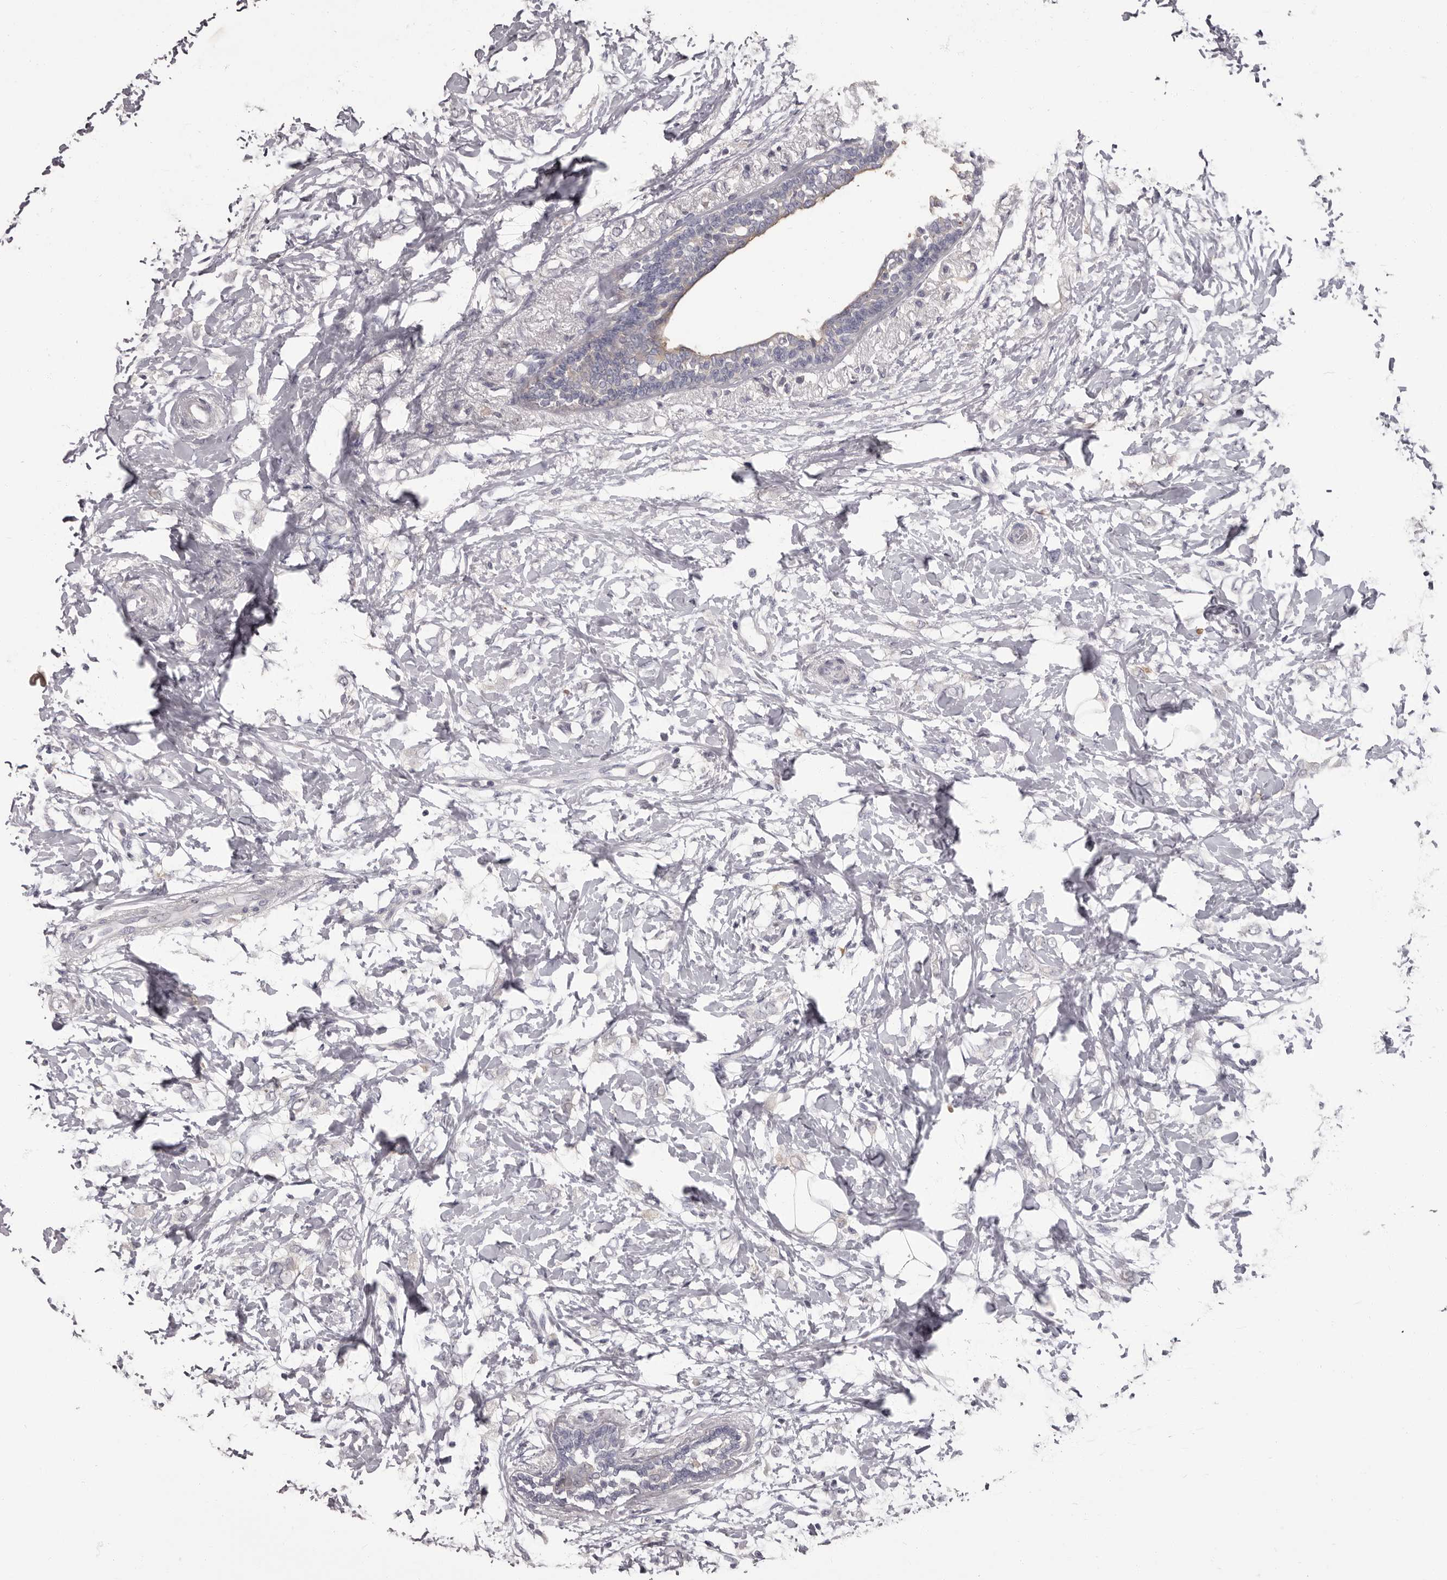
{"staining": {"intensity": "negative", "quantity": "none", "location": "none"}, "tissue": "breast cancer", "cell_type": "Tumor cells", "image_type": "cancer", "snomed": [{"axis": "morphology", "description": "Normal tissue, NOS"}, {"axis": "morphology", "description": "Lobular carcinoma"}, {"axis": "topography", "description": "Breast"}], "caption": "Immunohistochemistry (IHC) histopathology image of neoplastic tissue: human breast lobular carcinoma stained with DAB (3,3'-diaminobenzidine) exhibits no significant protein expression in tumor cells.", "gene": "APEH", "patient": {"sex": "female", "age": 47}}